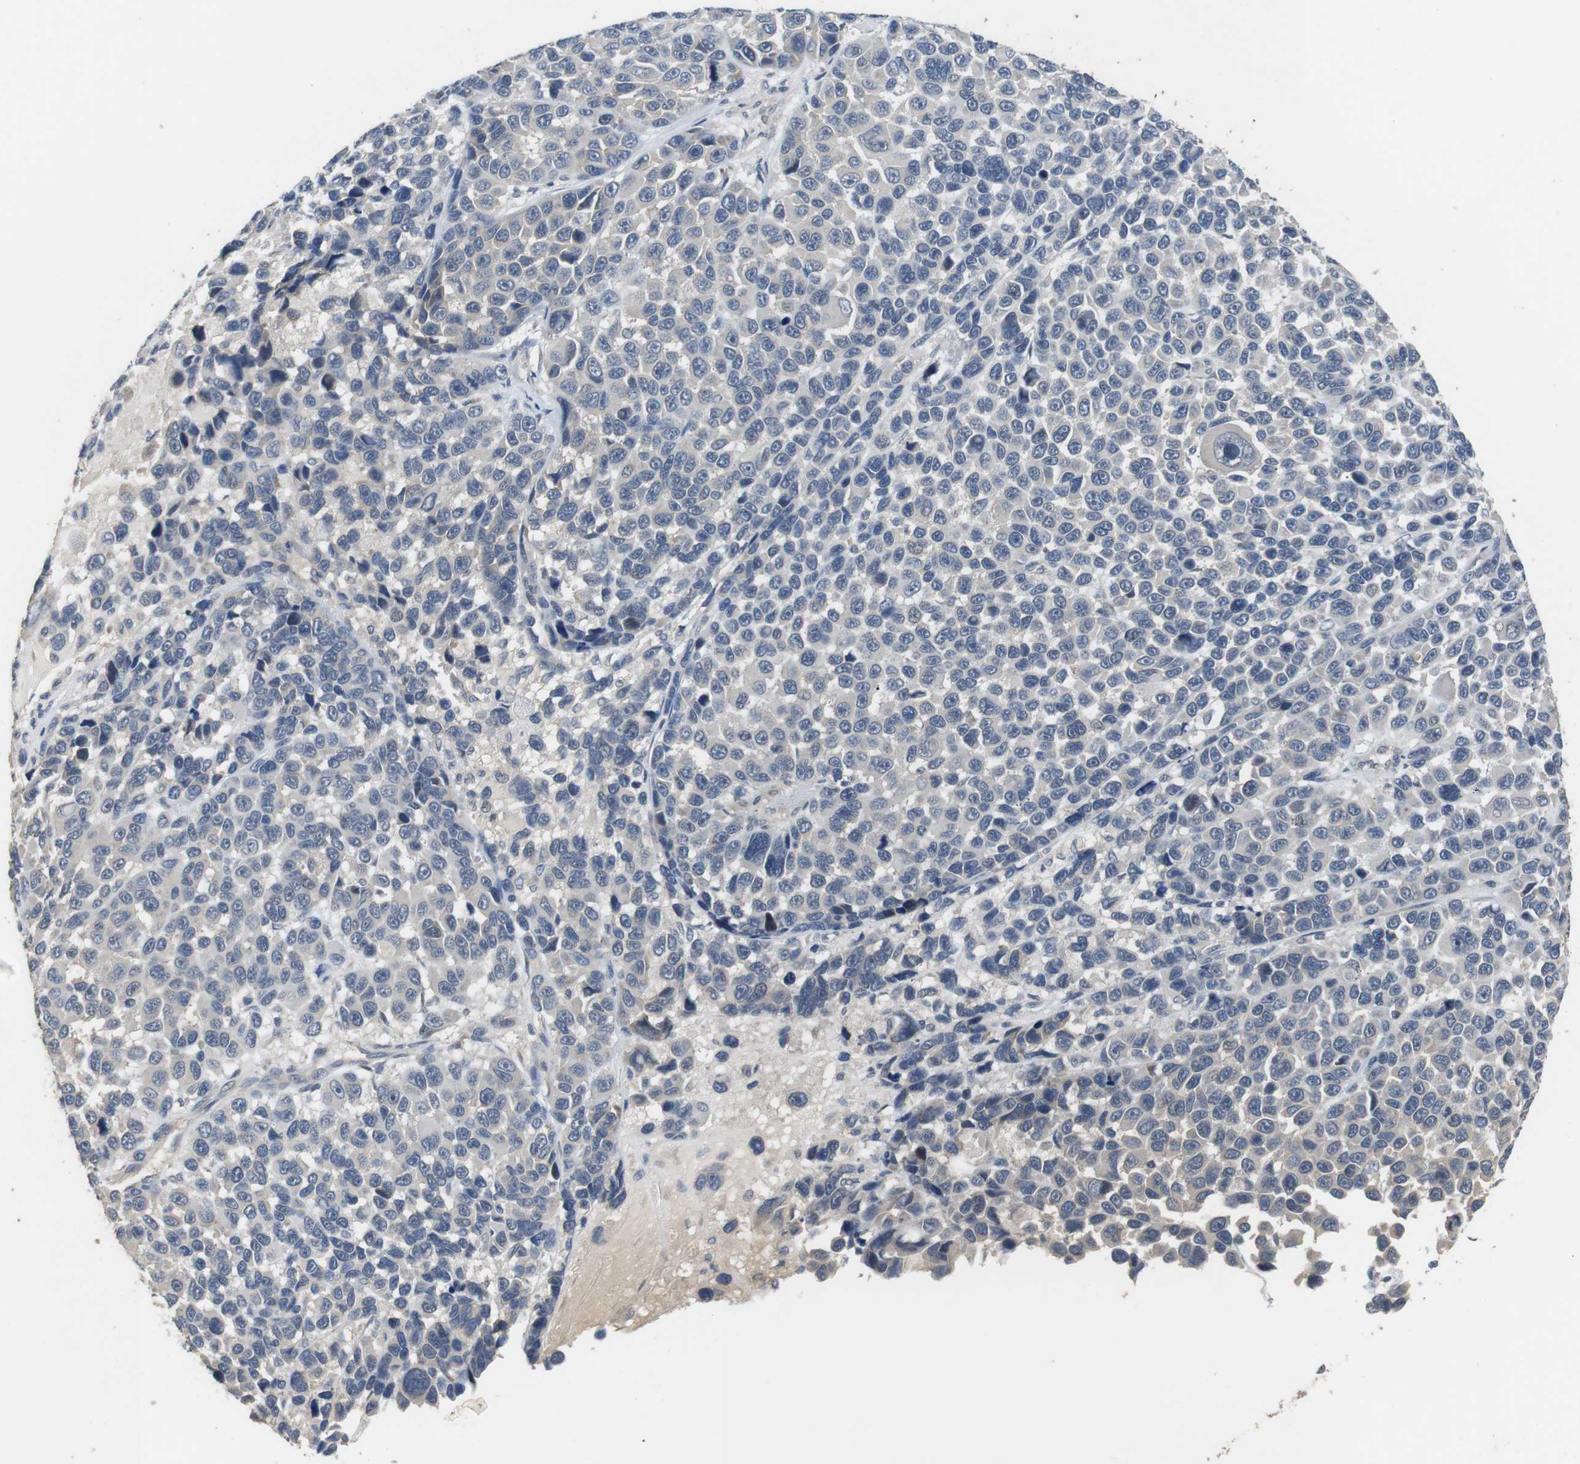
{"staining": {"intensity": "negative", "quantity": "none", "location": "none"}, "tissue": "melanoma", "cell_type": "Tumor cells", "image_type": "cancer", "snomed": [{"axis": "morphology", "description": "Malignant melanoma, NOS"}, {"axis": "topography", "description": "Skin"}], "caption": "This micrograph is of melanoma stained with IHC to label a protein in brown with the nuclei are counter-stained blue. There is no expression in tumor cells. (DAB (3,3'-diaminobenzidine) immunohistochemistry (IHC) visualized using brightfield microscopy, high magnification).", "gene": "ADGRL3", "patient": {"sex": "male", "age": 53}}